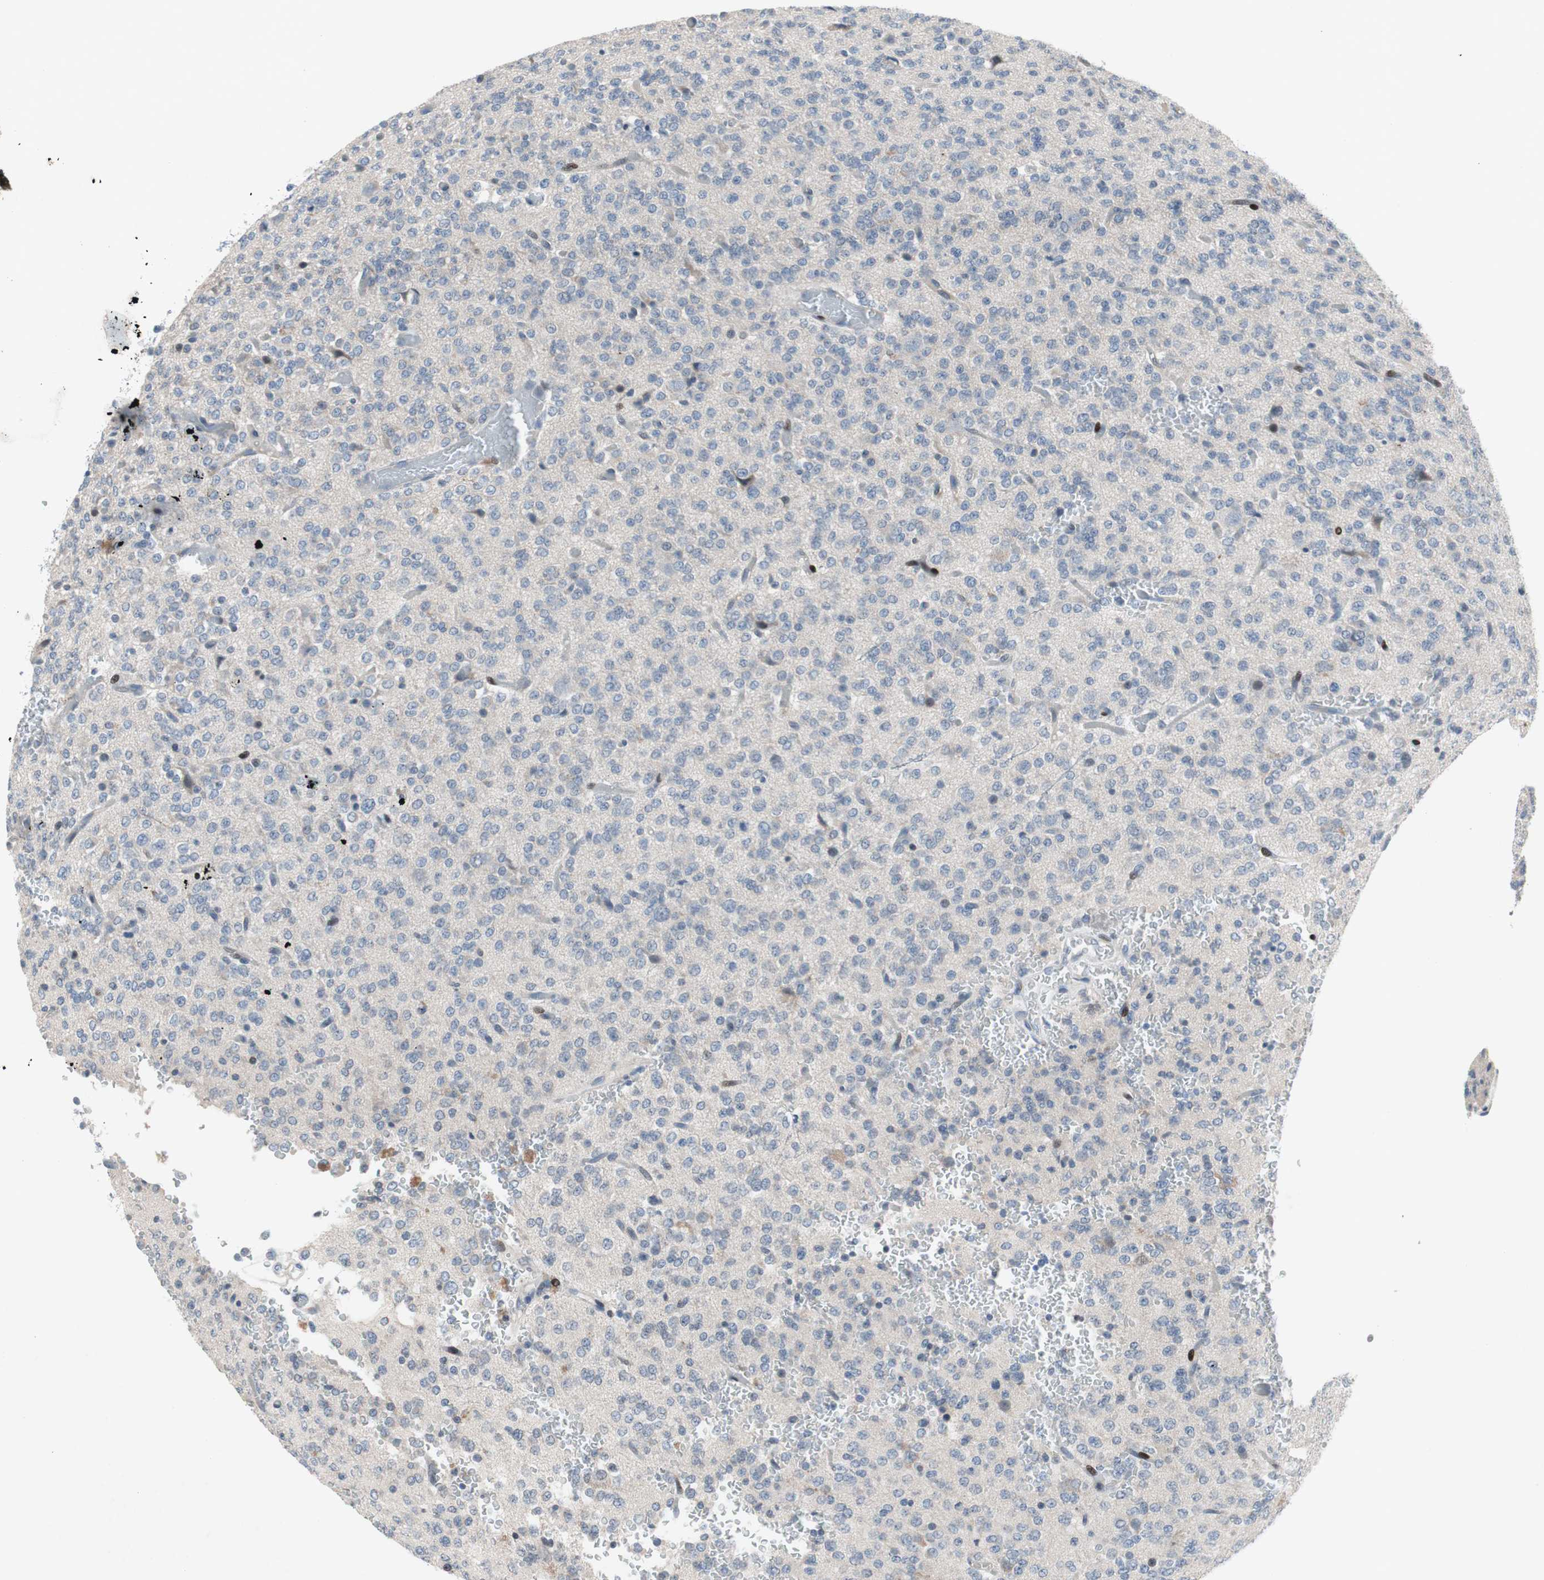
{"staining": {"intensity": "negative", "quantity": "none", "location": "none"}, "tissue": "glioma", "cell_type": "Tumor cells", "image_type": "cancer", "snomed": [{"axis": "morphology", "description": "Glioma, malignant, Low grade"}, {"axis": "topography", "description": "Brain"}], "caption": "The IHC image has no significant staining in tumor cells of glioma tissue. (Brightfield microscopy of DAB IHC at high magnification).", "gene": "MUTYH", "patient": {"sex": "male", "age": 38}}